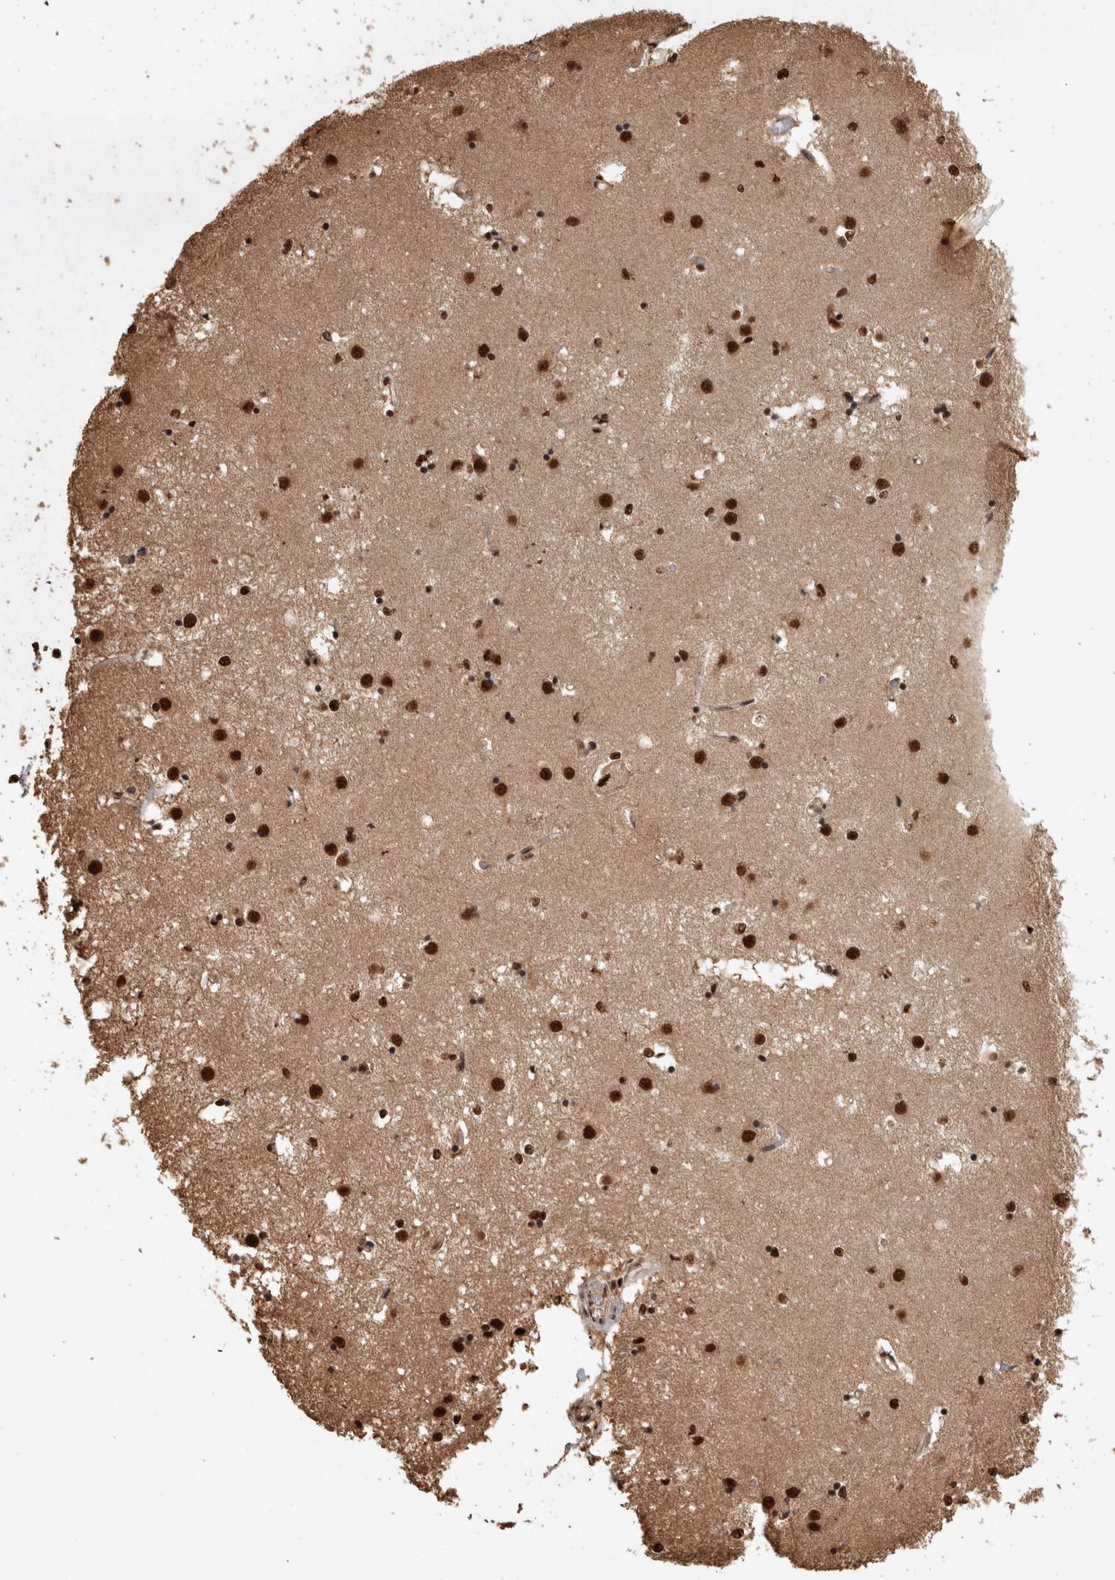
{"staining": {"intensity": "strong", "quantity": ">75%", "location": "nuclear"}, "tissue": "caudate", "cell_type": "Glial cells", "image_type": "normal", "snomed": [{"axis": "morphology", "description": "Normal tissue, NOS"}, {"axis": "topography", "description": "Lateral ventricle wall"}], "caption": "Immunohistochemistry micrograph of unremarkable caudate: human caudate stained using IHC displays high levels of strong protein expression localized specifically in the nuclear of glial cells, appearing as a nuclear brown color.", "gene": "RAD50", "patient": {"sex": "male", "age": 45}}